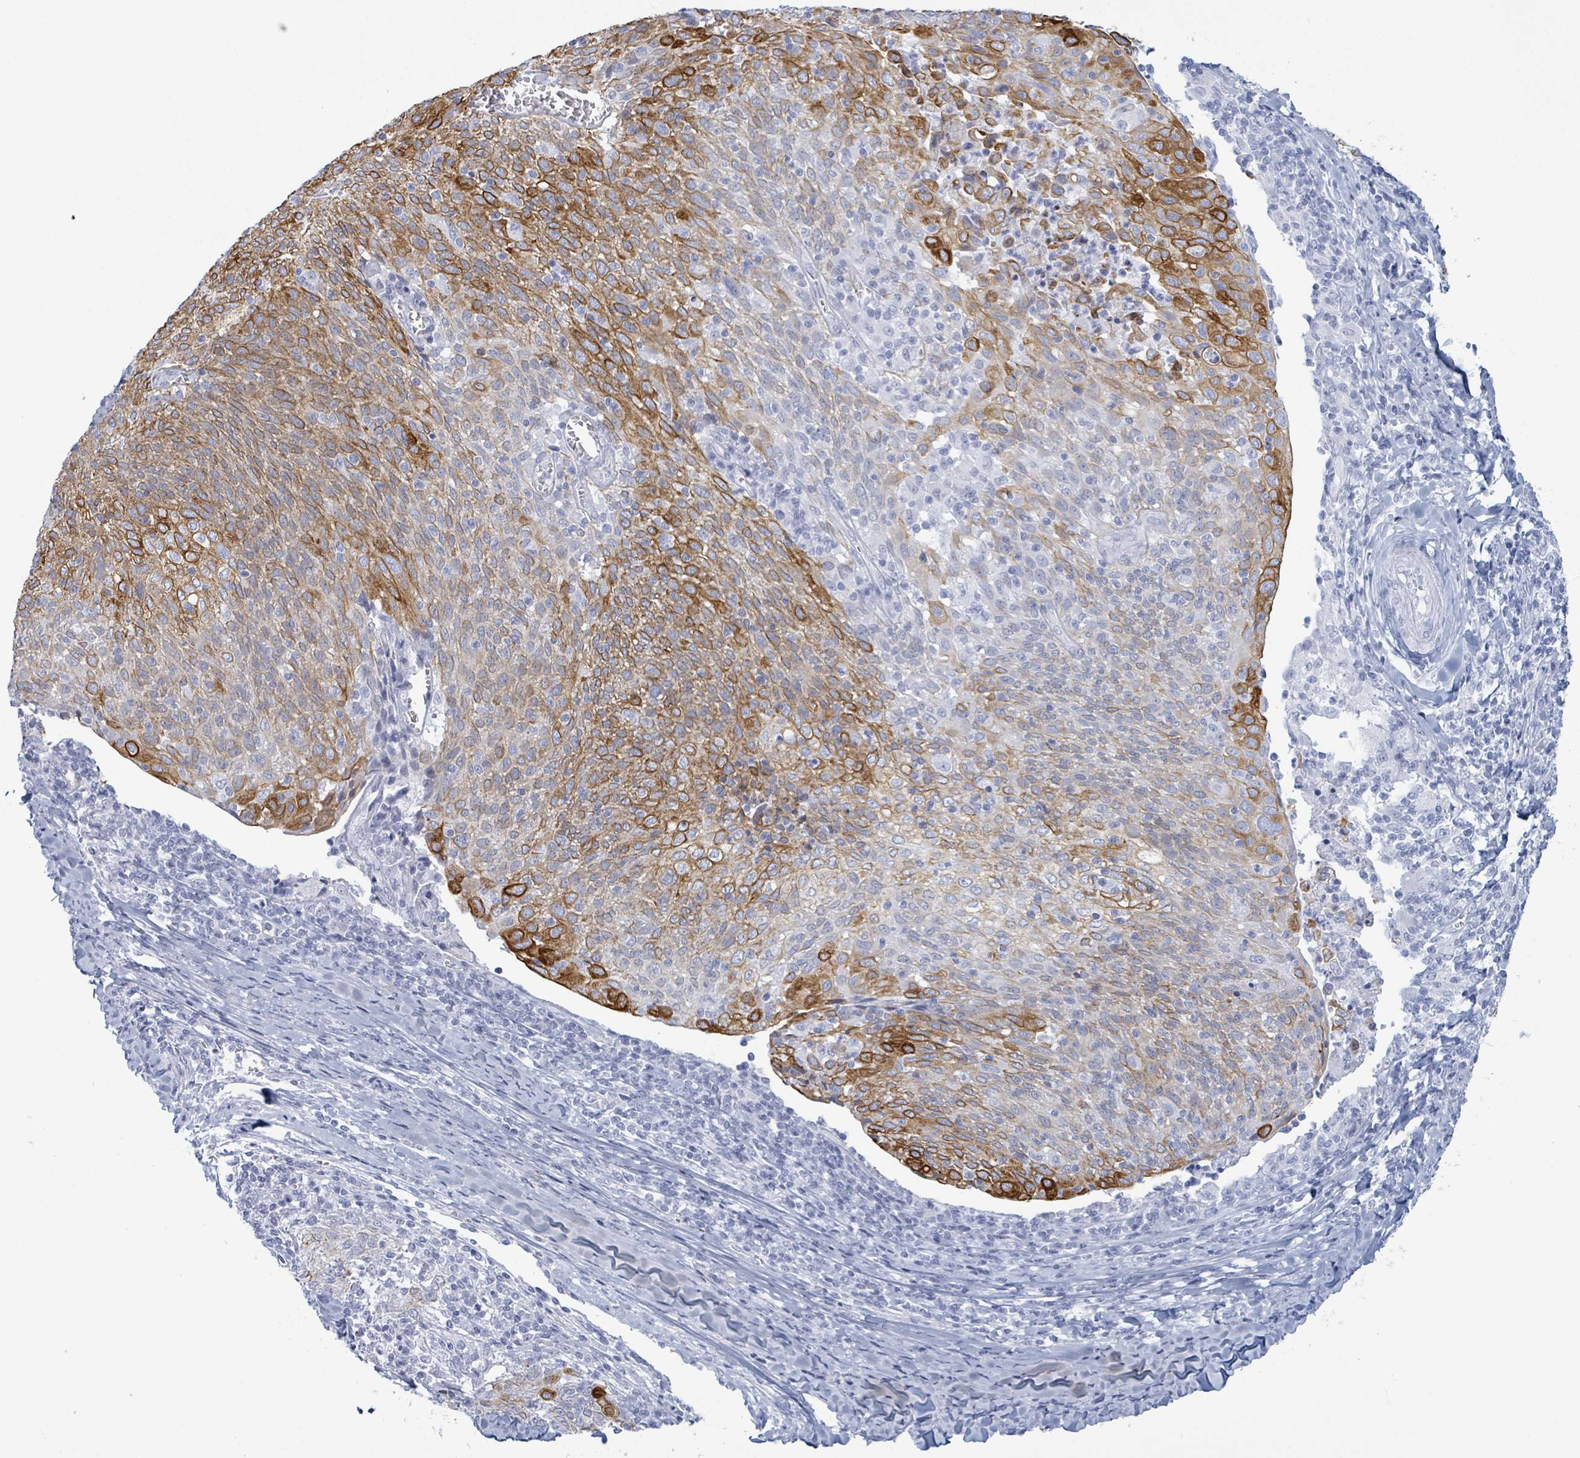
{"staining": {"intensity": "strong", "quantity": "25%-75%", "location": "cytoplasmic/membranous"}, "tissue": "cervical cancer", "cell_type": "Tumor cells", "image_type": "cancer", "snomed": [{"axis": "morphology", "description": "Squamous cell carcinoma, NOS"}, {"axis": "topography", "description": "Cervix"}], "caption": "Tumor cells exhibit strong cytoplasmic/membranous staining in approximately 25%-75% of cells in cervical squamous cell carcinoma.", "gene": "KRT8", "patient": {"sex": "female", "age": 52}}